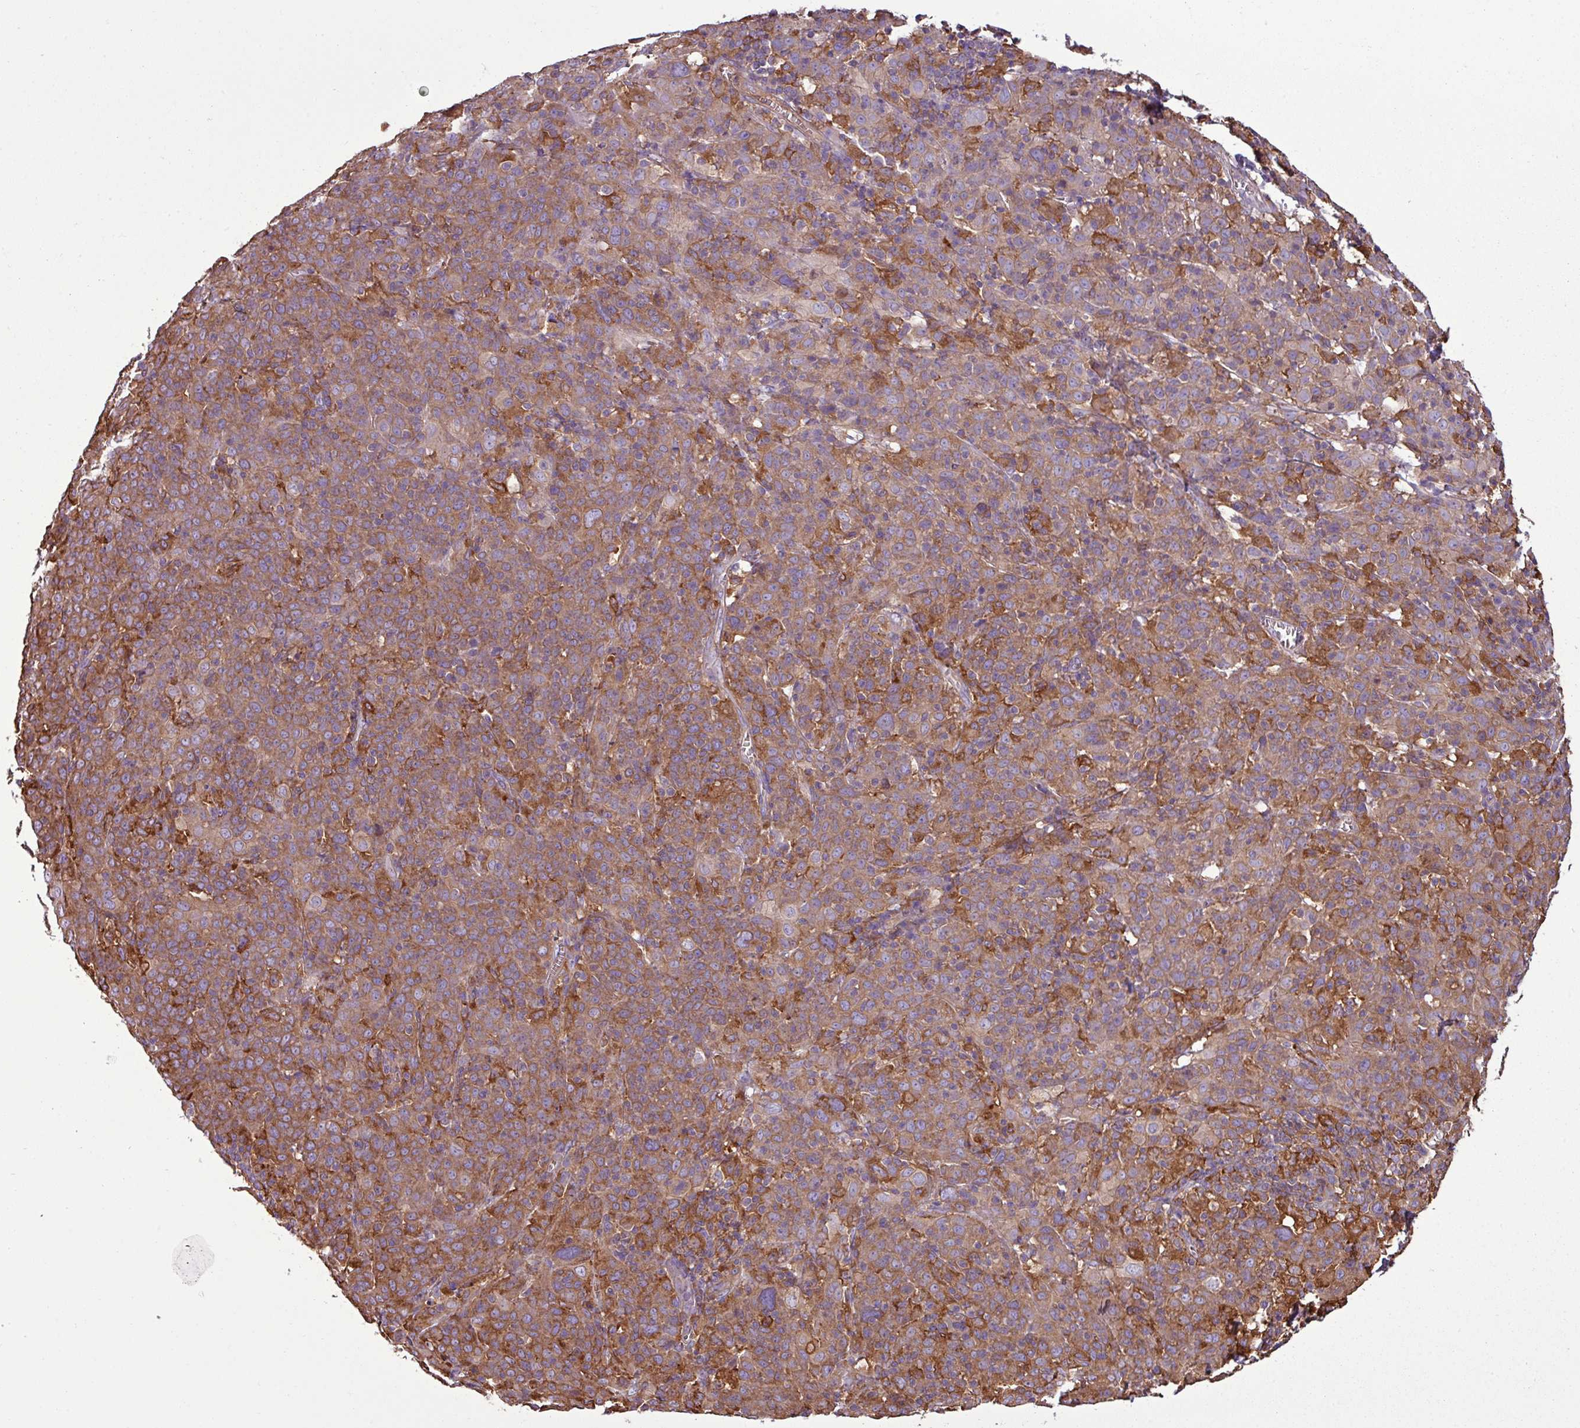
{"staining": {"intensity": "moderate", "quantity": ">75%", "location": "cytoplasmic/membranous"}, "tissue": "cervical cancer", "cell_type": "Tumor cells", "image_type": "cancer", "snomed": [{"axis": "morphology", "description": "Squamous cell carcinoma, NOS"}, {"axis": "topography", "description": "Cervix"}], "caption": "Protein staining by immunohistochemistry (IHC) shows moderate cytoplasmic/membranous expression in approximately >75% of tumor cells in cervical cancer. (DAB = brown stain, brightfield microscopy at high magnification).", "gene": "PACSIN2", "patient": {"sex": "female", "age": 67}}